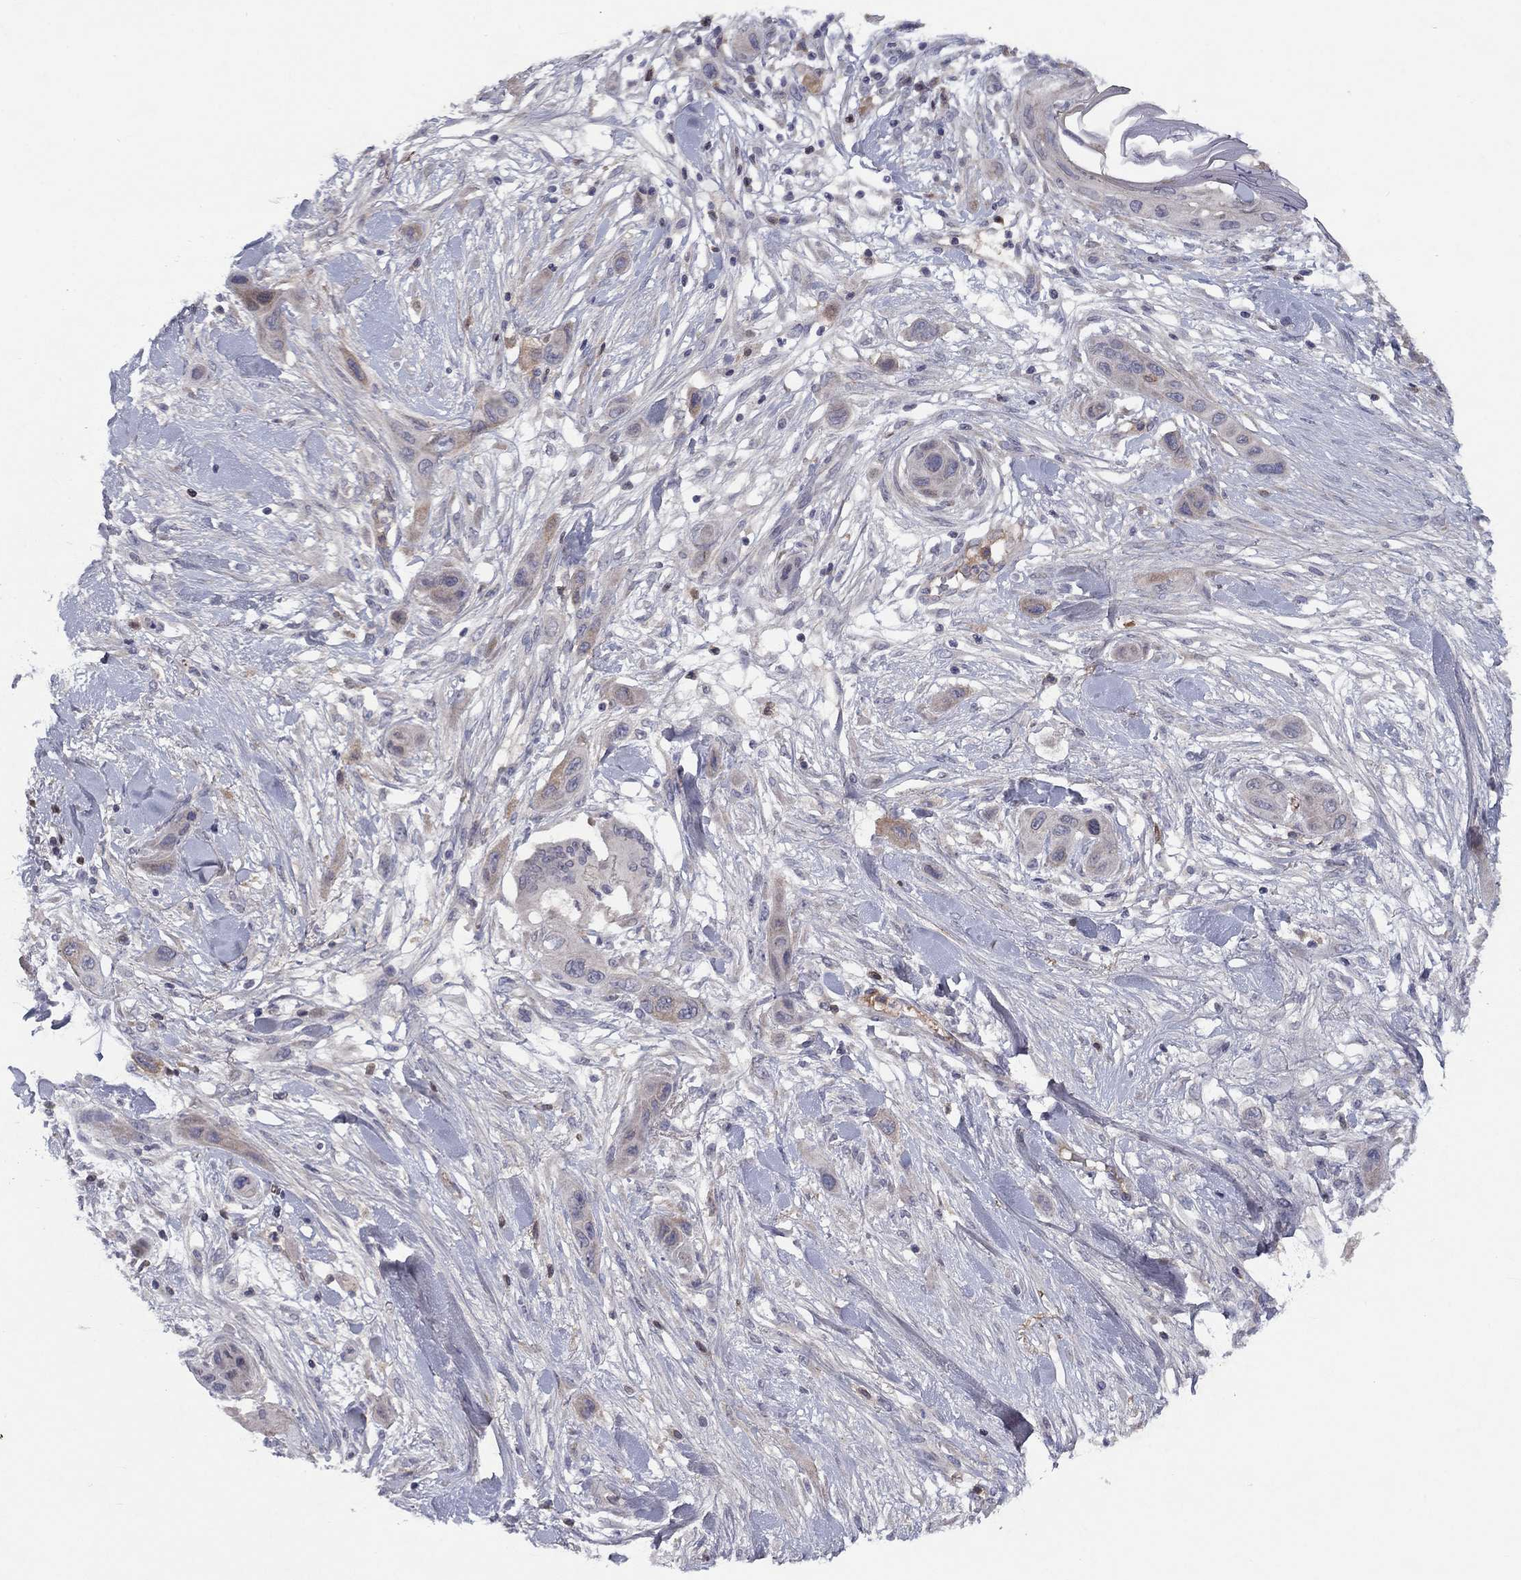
{"staining": {"intensity": "weak", "quantity": "25%-75%", "location": "cytoplasmic/membranous"}, "tissue": "skin cancer", "cell_type": "Tumor cells", "image_type": "cancer", "snomed": [{"axis": "morphology", "description": "Squamous cell carcinoma, NOS"}, {"axis": "topography", "description": "Skin"}], "caption": "Skin squamous cell carcinoma stained for a protein displays weak cytoplasmic/membranous positivity in tumor cells.", "gene": "CACNA1A", "patient": {"sex": "male", "age": 79}}